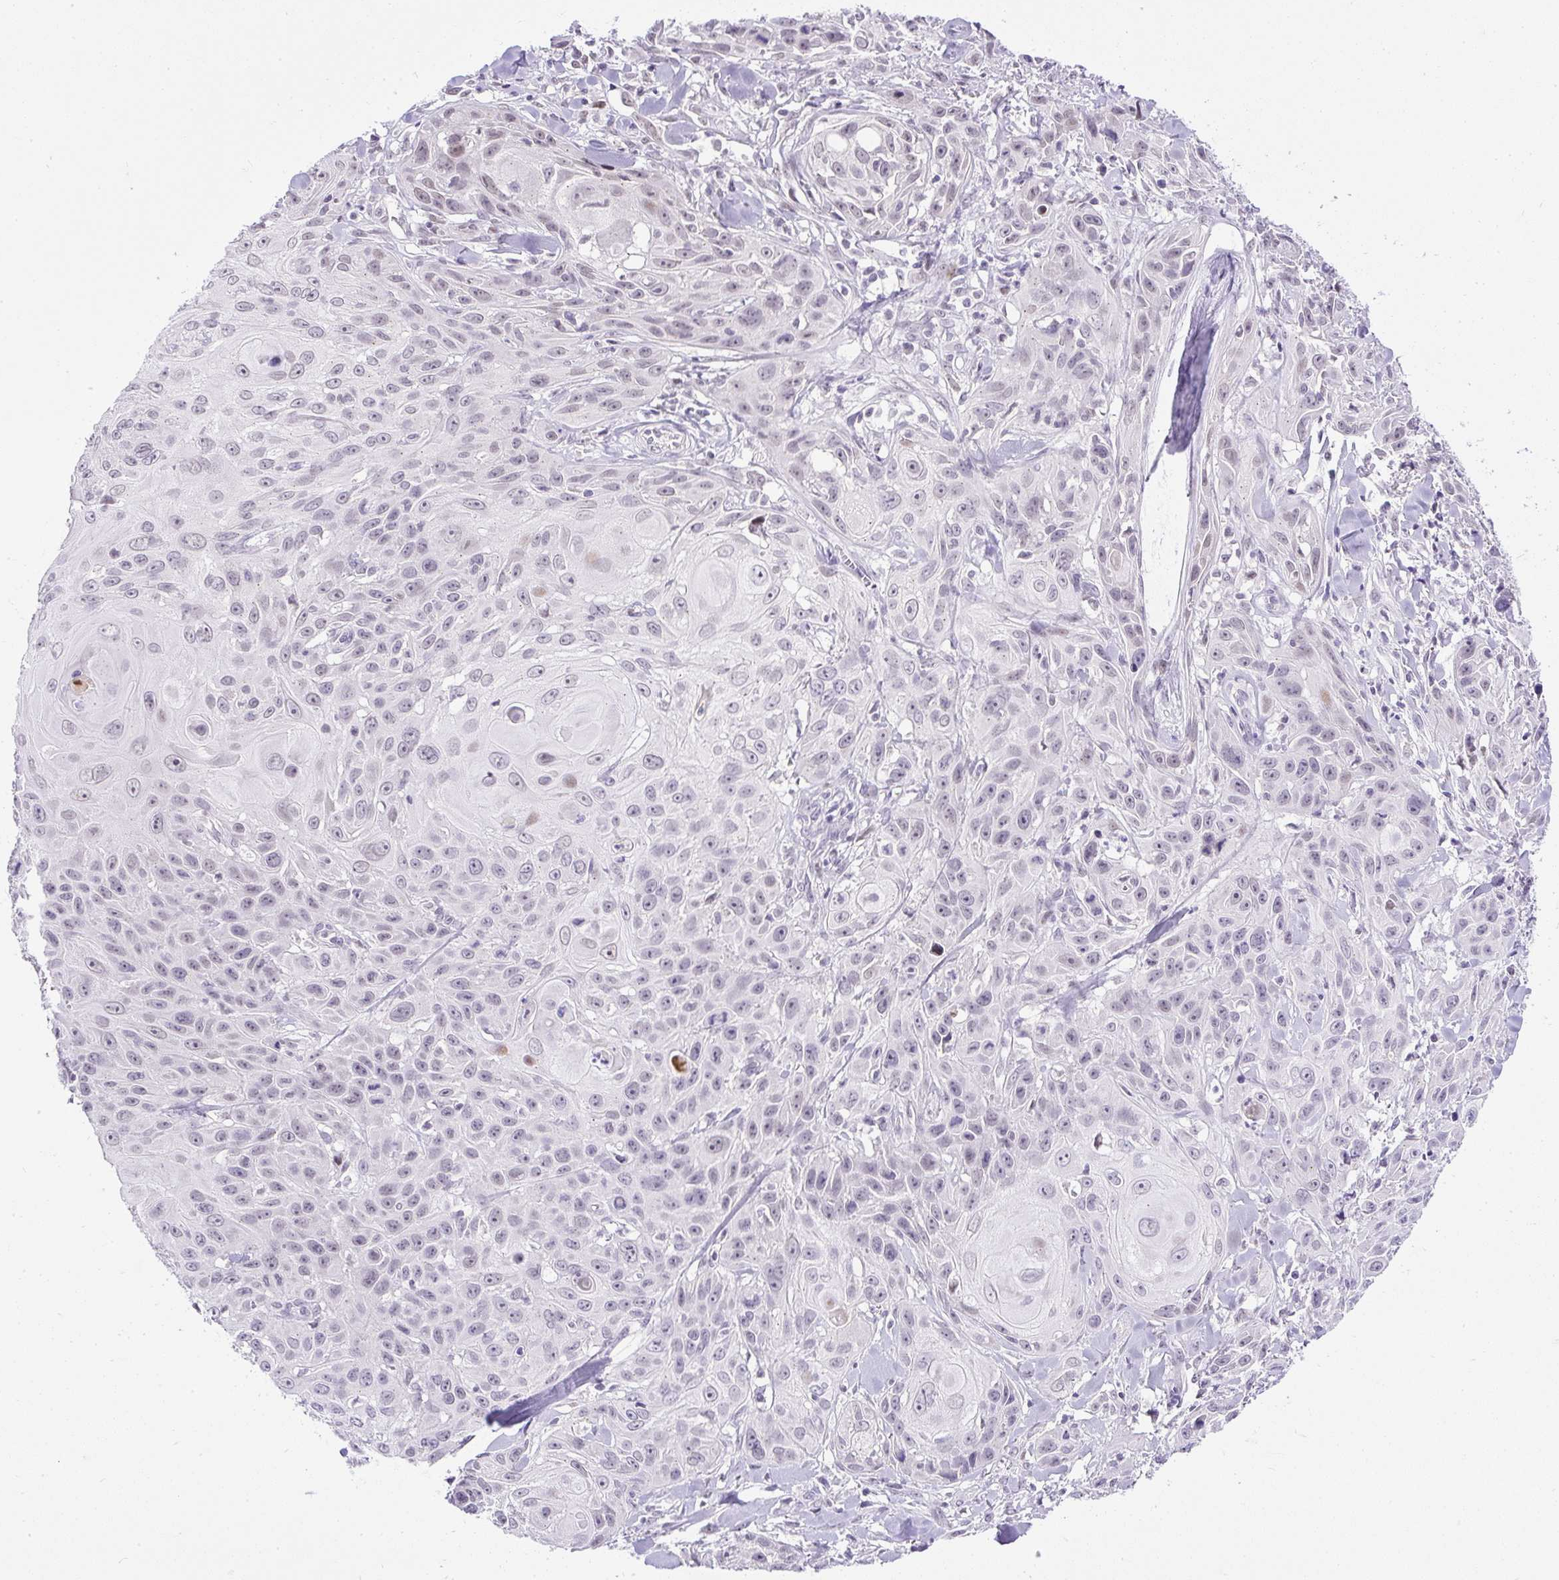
{"staining": {"intensity": "weak", "quantity": "<25%", "location": "nuclear"}, "tissue": "skin cancer", "cell_type": "Tumor cells", "image_type": "cancer", "snomed": [{"axis": "morphology", "description": "Squamous cell carcinoma, NOS"}, {"axis": "topography", "description": "Skin"}, {"axis": "topography", "description": "Vulva"}], "caption": "Tumor cells are negative for protein expression in human squamous cell carcinoma (skin).", "gene": "WNT10B", "patient": {"sex": "female", "age": 83}}